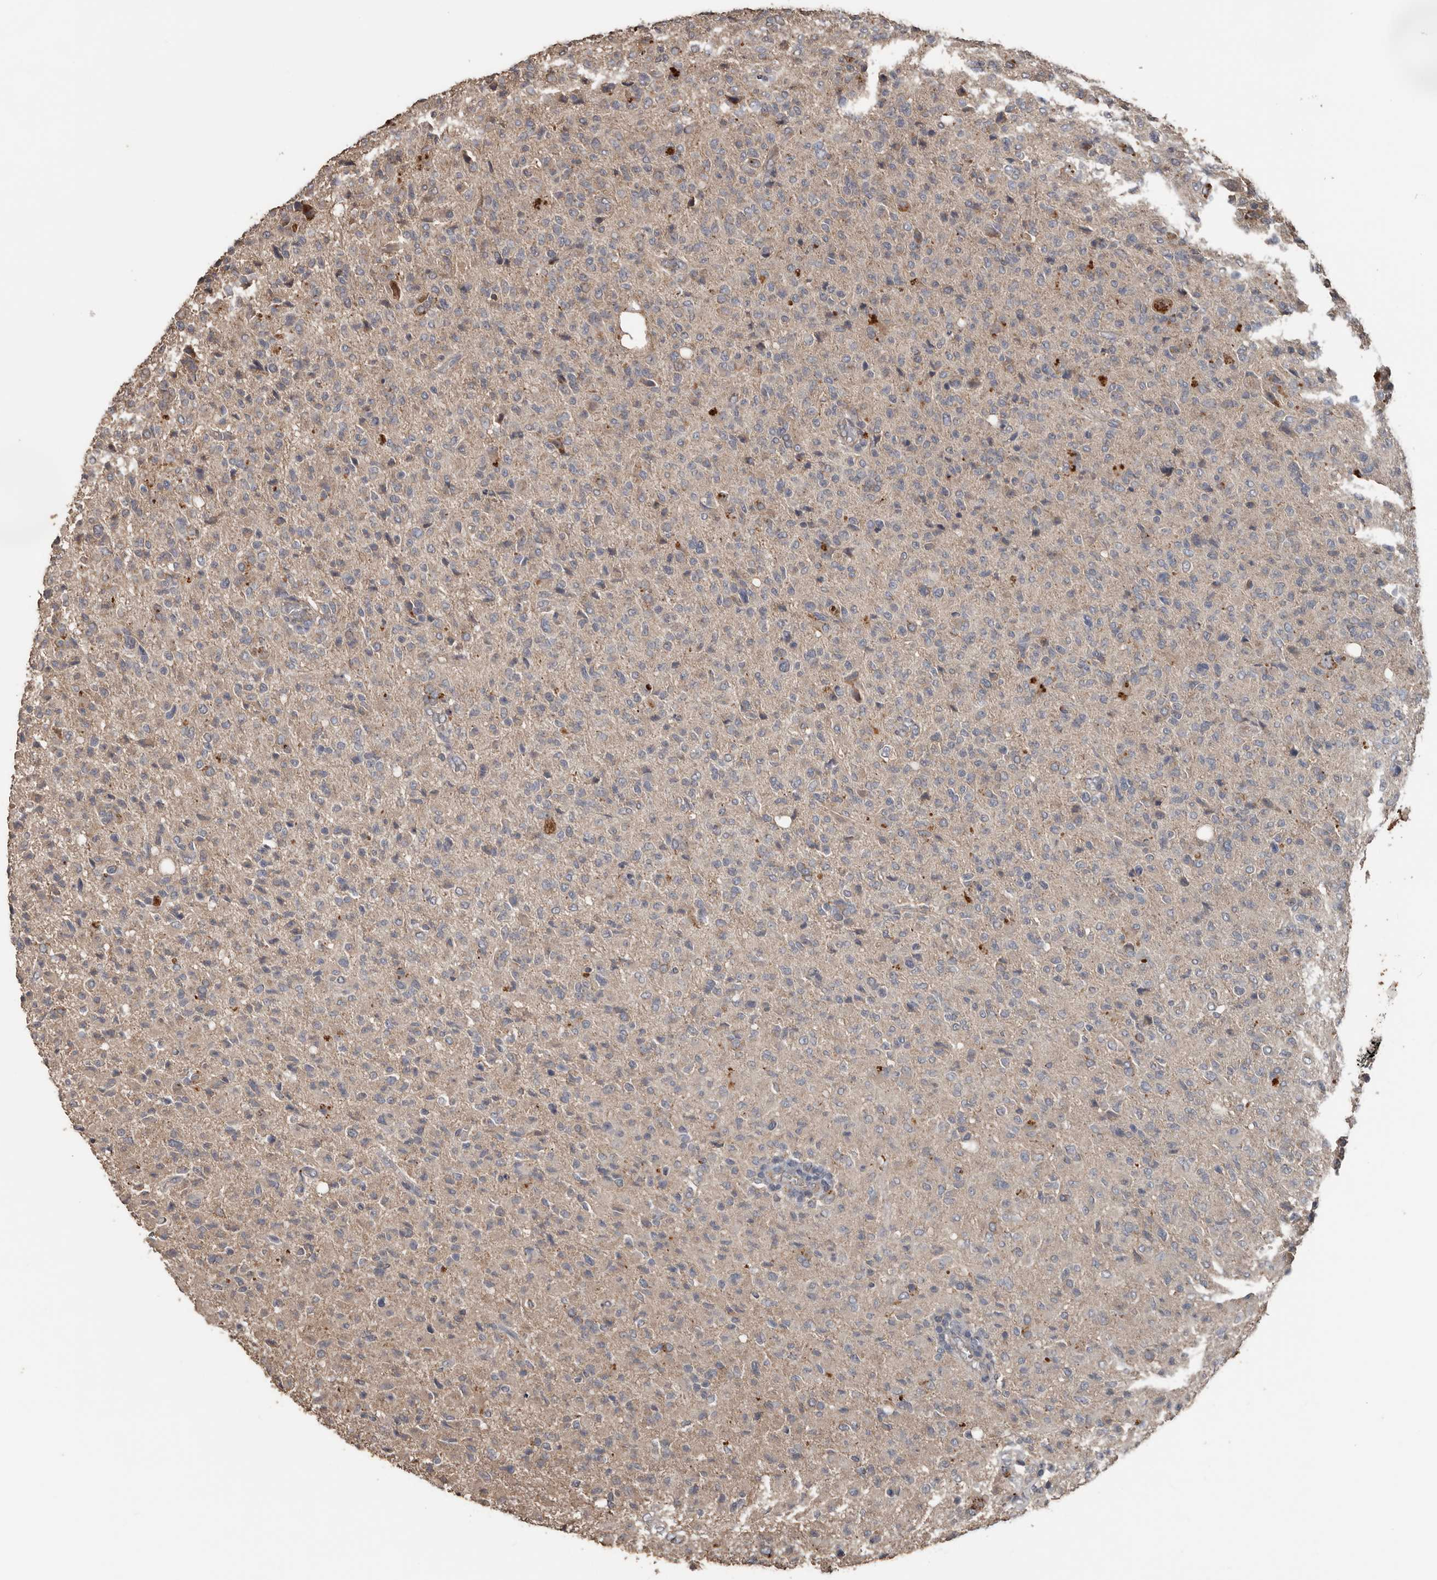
{"staining": {"intensity": "negative", "quantity": "none", "location": "none"}, "tissue": "glioma", "cell_type": "Tumor cells", "image_type": "cancer", "snomed": [{"axis": "morphology", "description": "Glioma, malignant, High grade"}, {"axis": "topography", "description": "Brain"}], "caption": "Immunohistochemistry (IHC) histopathology image of human malignant glioma (high-grade) stained for a protein (brown), which reveals no positivity in tumor cells.", "gene": "HYAL4", "patient": {"sex": "female", "age": 57}}